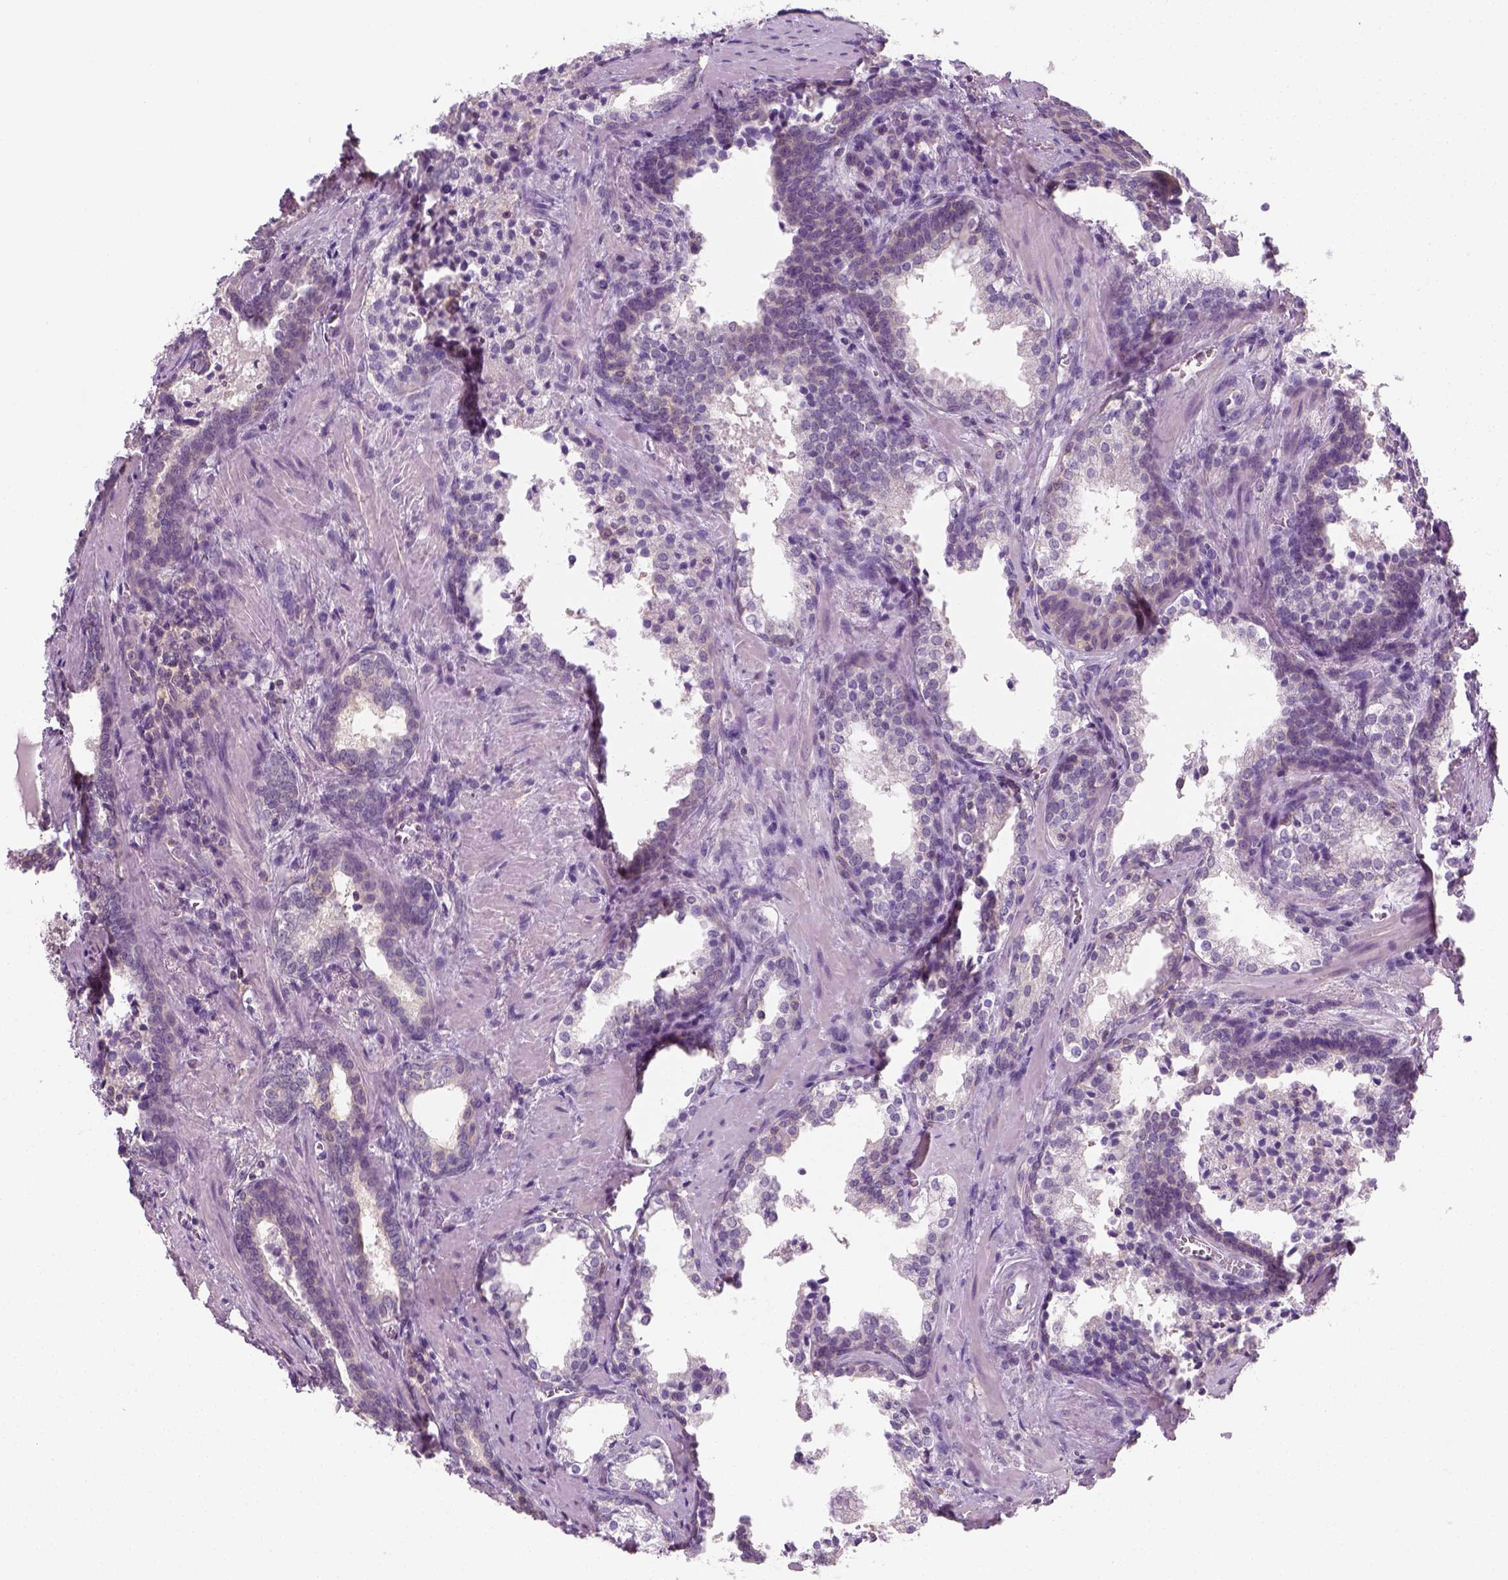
{"staining": {"intensity": "negative", "quantity": "none", "location": "none"}, "tissue": "prostate cancer", "cell_type": "Tumor cells", "image_type": "cancer", "snomed": [{"axis": "morphology", "description": "Adenocarcinoma, NOS"}, {"axis": "topography", "description": "Prostate and seminal vesicle, NOS"}], "caption": "The image reveals no significant expression in tumor cells of prostate cancer (adenocarcinoma).", "gene": "EPHB1", "patient": {"sex": "male", "age": 63}}